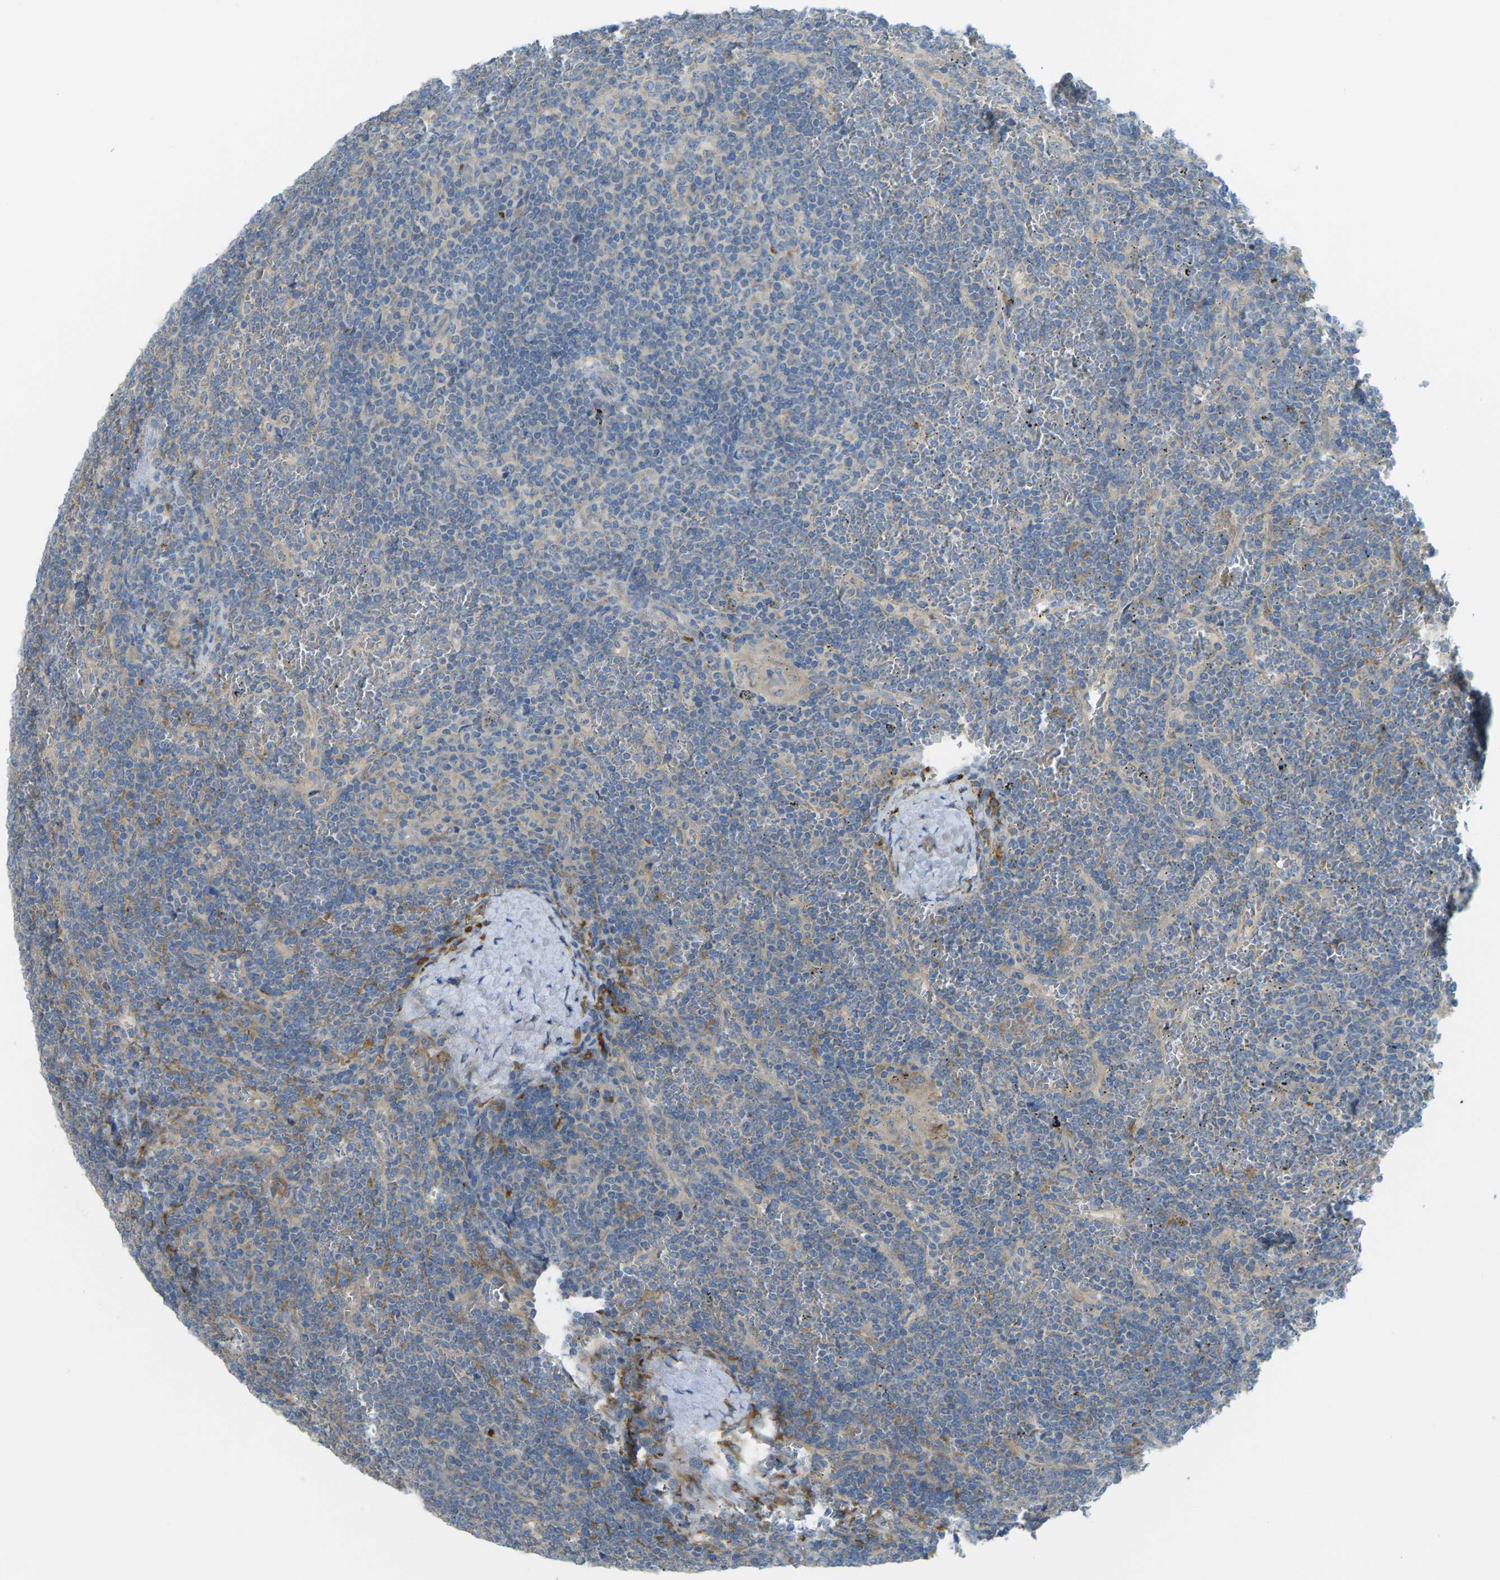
{"staining": {"intensity": "weak", "quantity": "<25%", "location": "cytoplasmic/membranous"}, "tissue": "lymphoma", "cell_type": "Tumor cells", "image_type": "cancer", "snomed": [{"axis": "morphology", "description": "Malignant lymphoma, non-Hodgkin's type, Low grade"}, {"axis": "topography", "description": "Spleen"}], "caption": "Human lymphoma stained for a protein using immunohistochemistry shows no expression in tumor cells.", "gene": "MYLK4", "patient": {"sex": "female", "age": 19}}